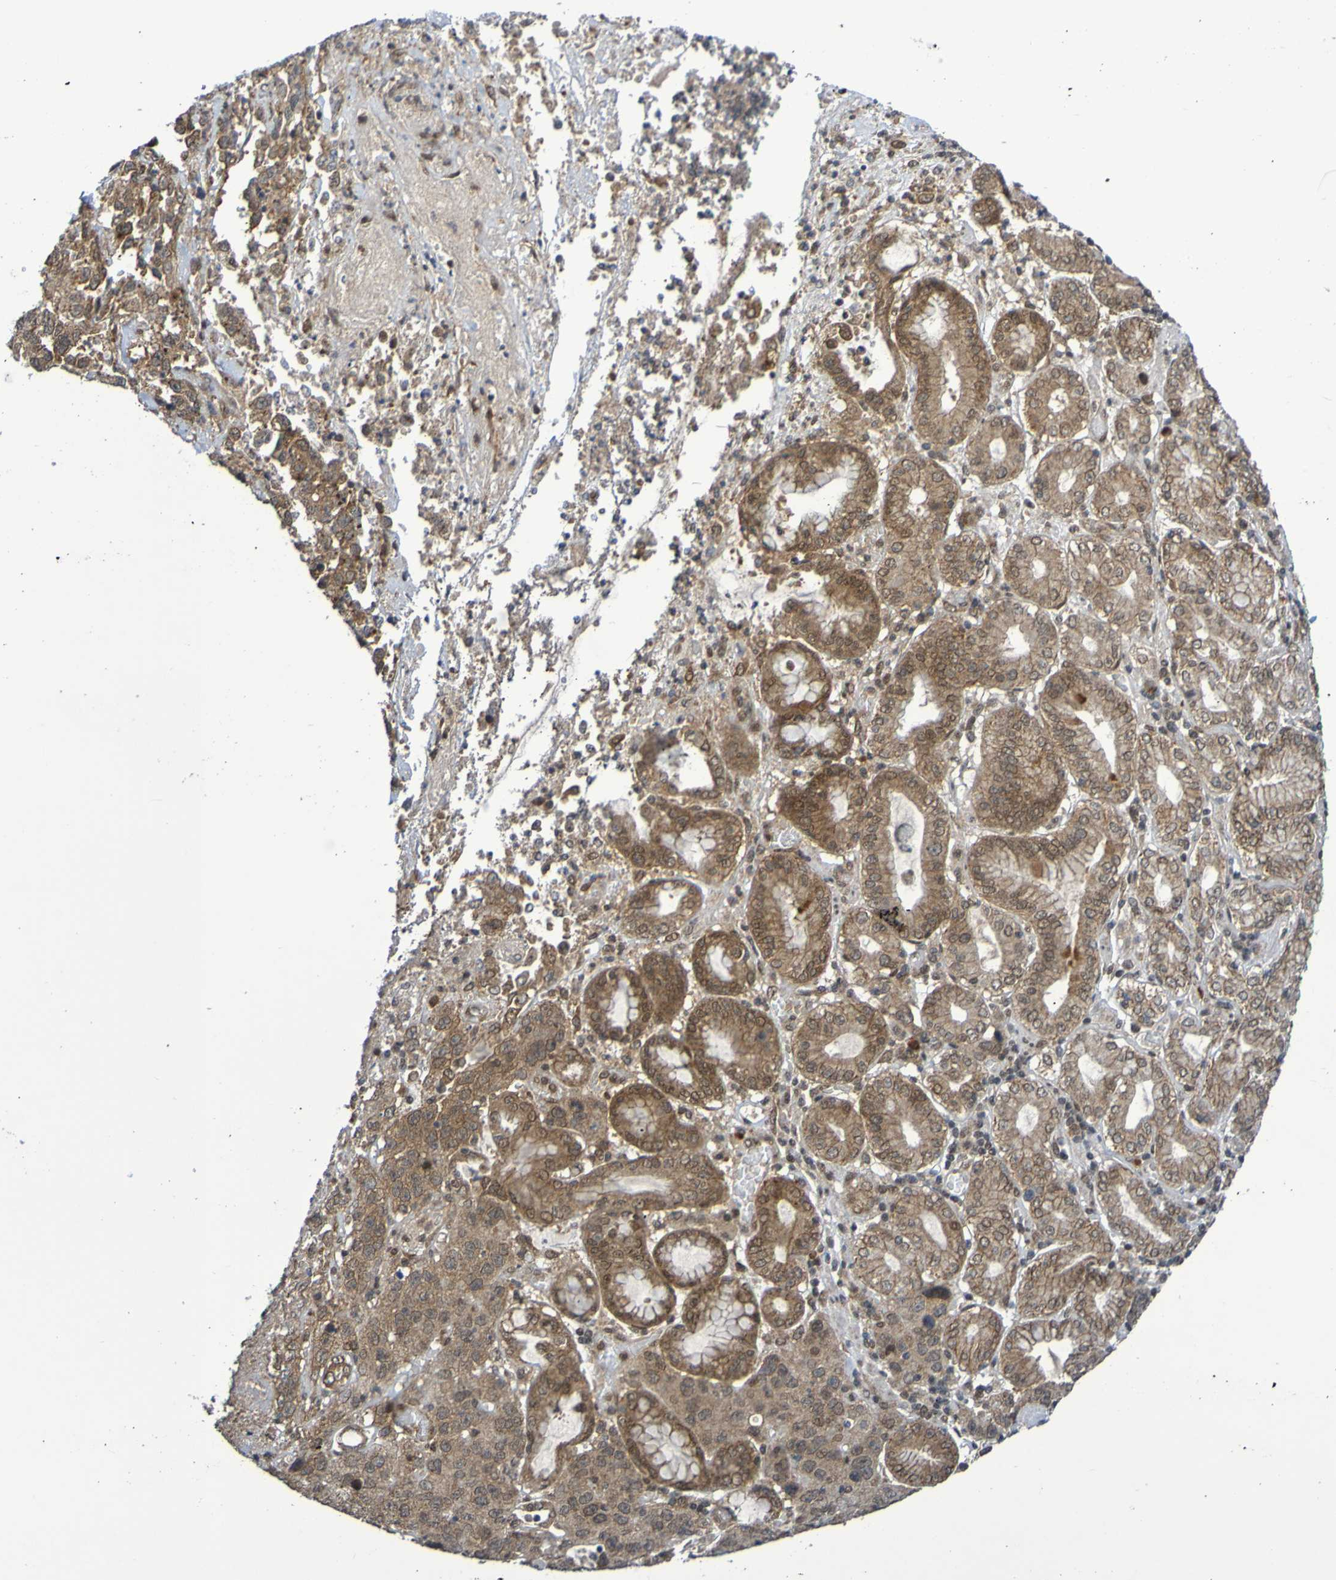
{"staining": {"intensity": "moderate", "quantity": ">75%", "location": "cytoplasmic/membranous,nuclear"}, "tissue": "stomach cancer", "cell_type": "Tumor cells", "image_type": "cancer", "snomed": [{"axis": "morphology", "description": "Normal tissue, NOS"}, {"axis": "morphology", "description": "Adenocarcinoma, NOS"}, {"axis": "topography", "description": "Stomach"}], "caption": "The immunohistochemical stain shows moderate cytoplasmic/membranous and nuclear expression in tumor cells of adenocarcinoma (stomach) tissue. (DAB IHC, brown staining for protein, blue staining for nuclei).", "gene": "ITLN1", "patient": {"sex": "male", "age": 48}}